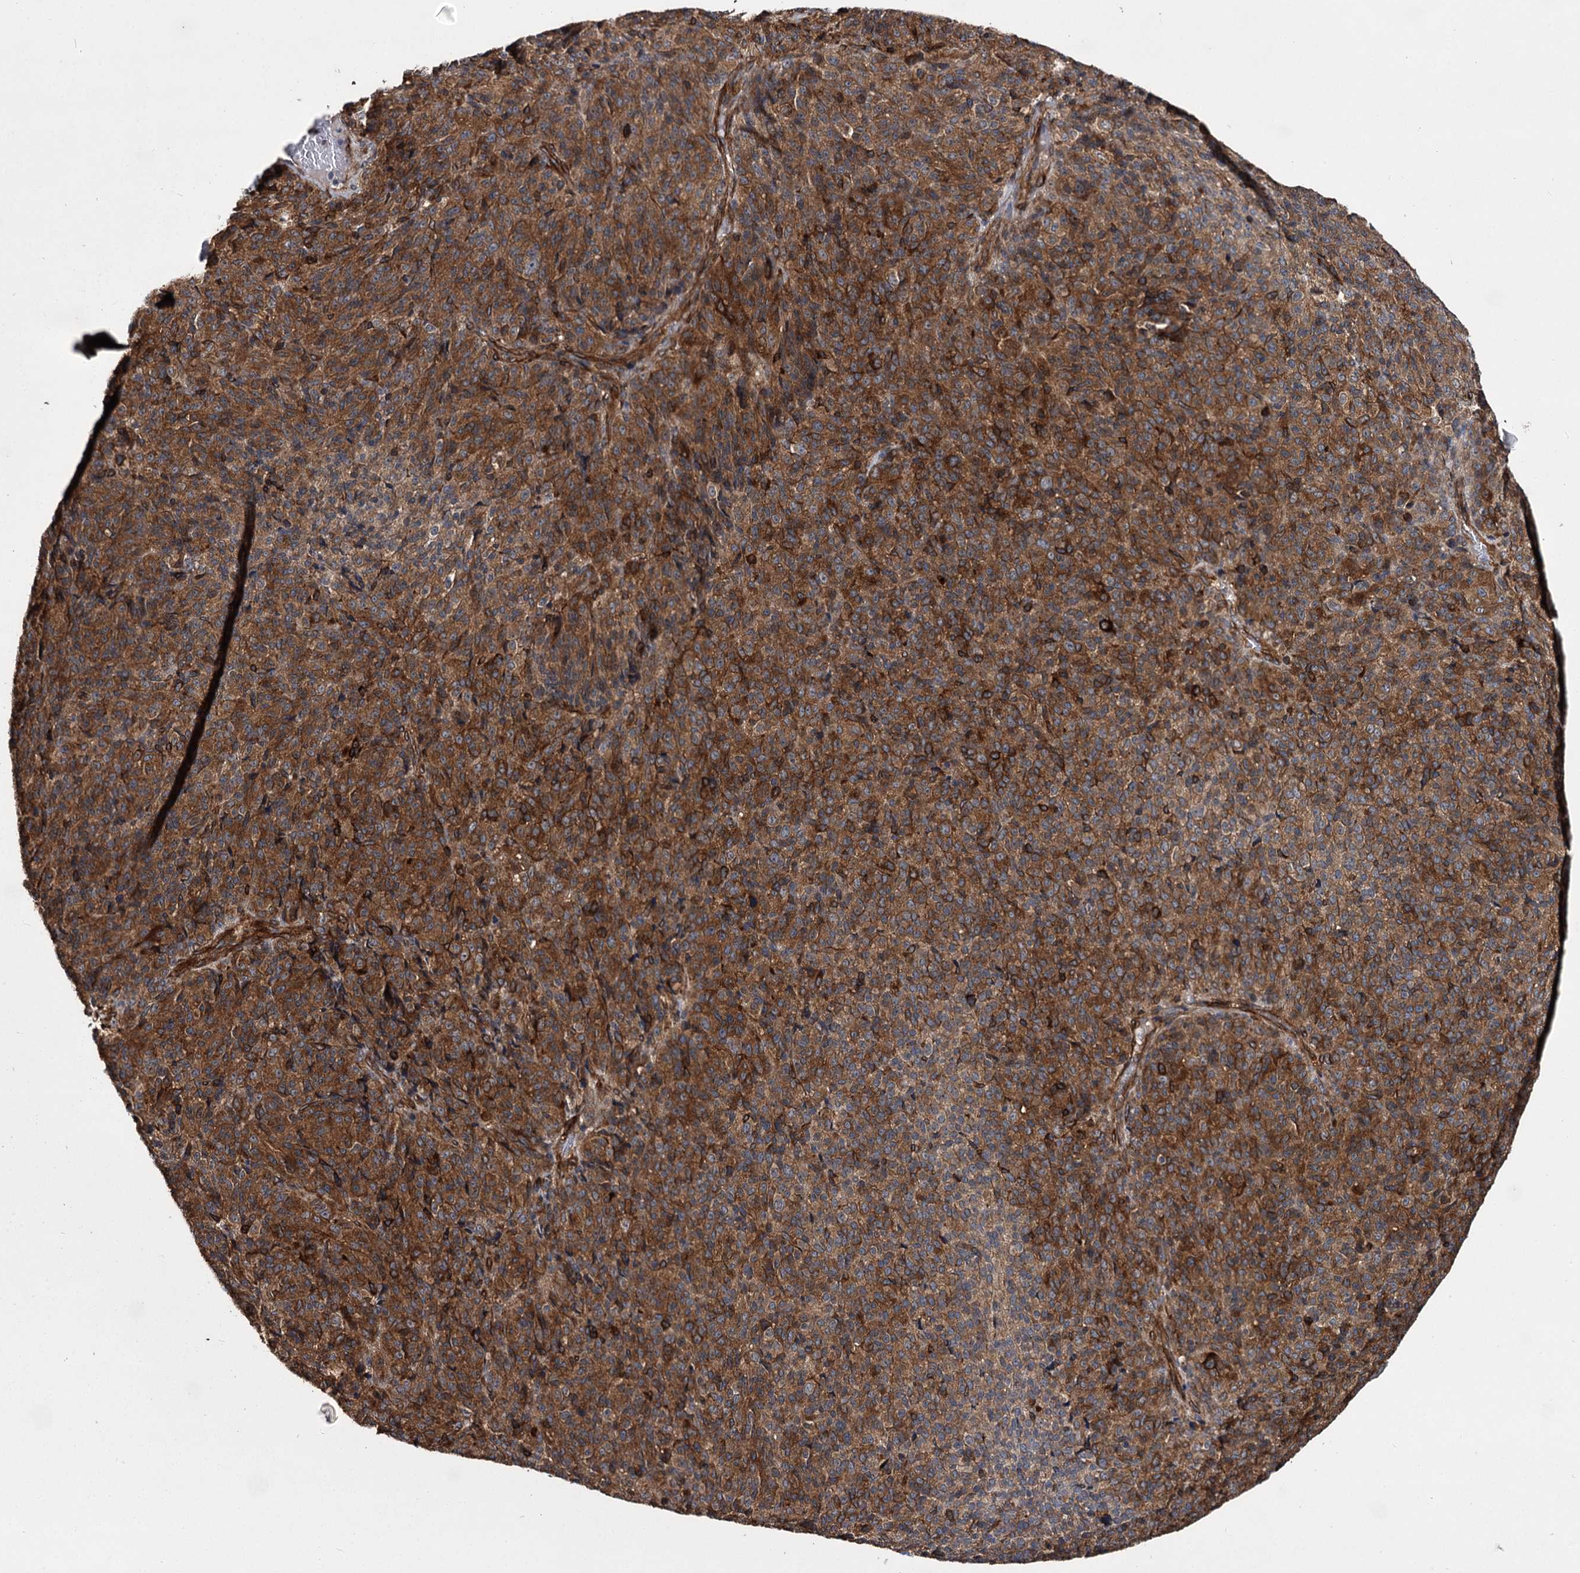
{"staining": {"intensity": "moderate", "quantity": ">75%", "location": "cytoplasmic/membranous"}, "tissue": "melanoma", "cell_type": "Tumor cells", "image_type": "cancer", "snomed": [{"axis": "morphology", "description": "Malignant melanoma, Metastatic site"}, {"axis": "topography", "description": "Brain"}], "caption": "Human malignant melanoma (metastatic site) stained with a protein marker shows moderate staining in tumor cells.", "gene": "MYO1C", "patient": {"sex": "female", "age": 56}}